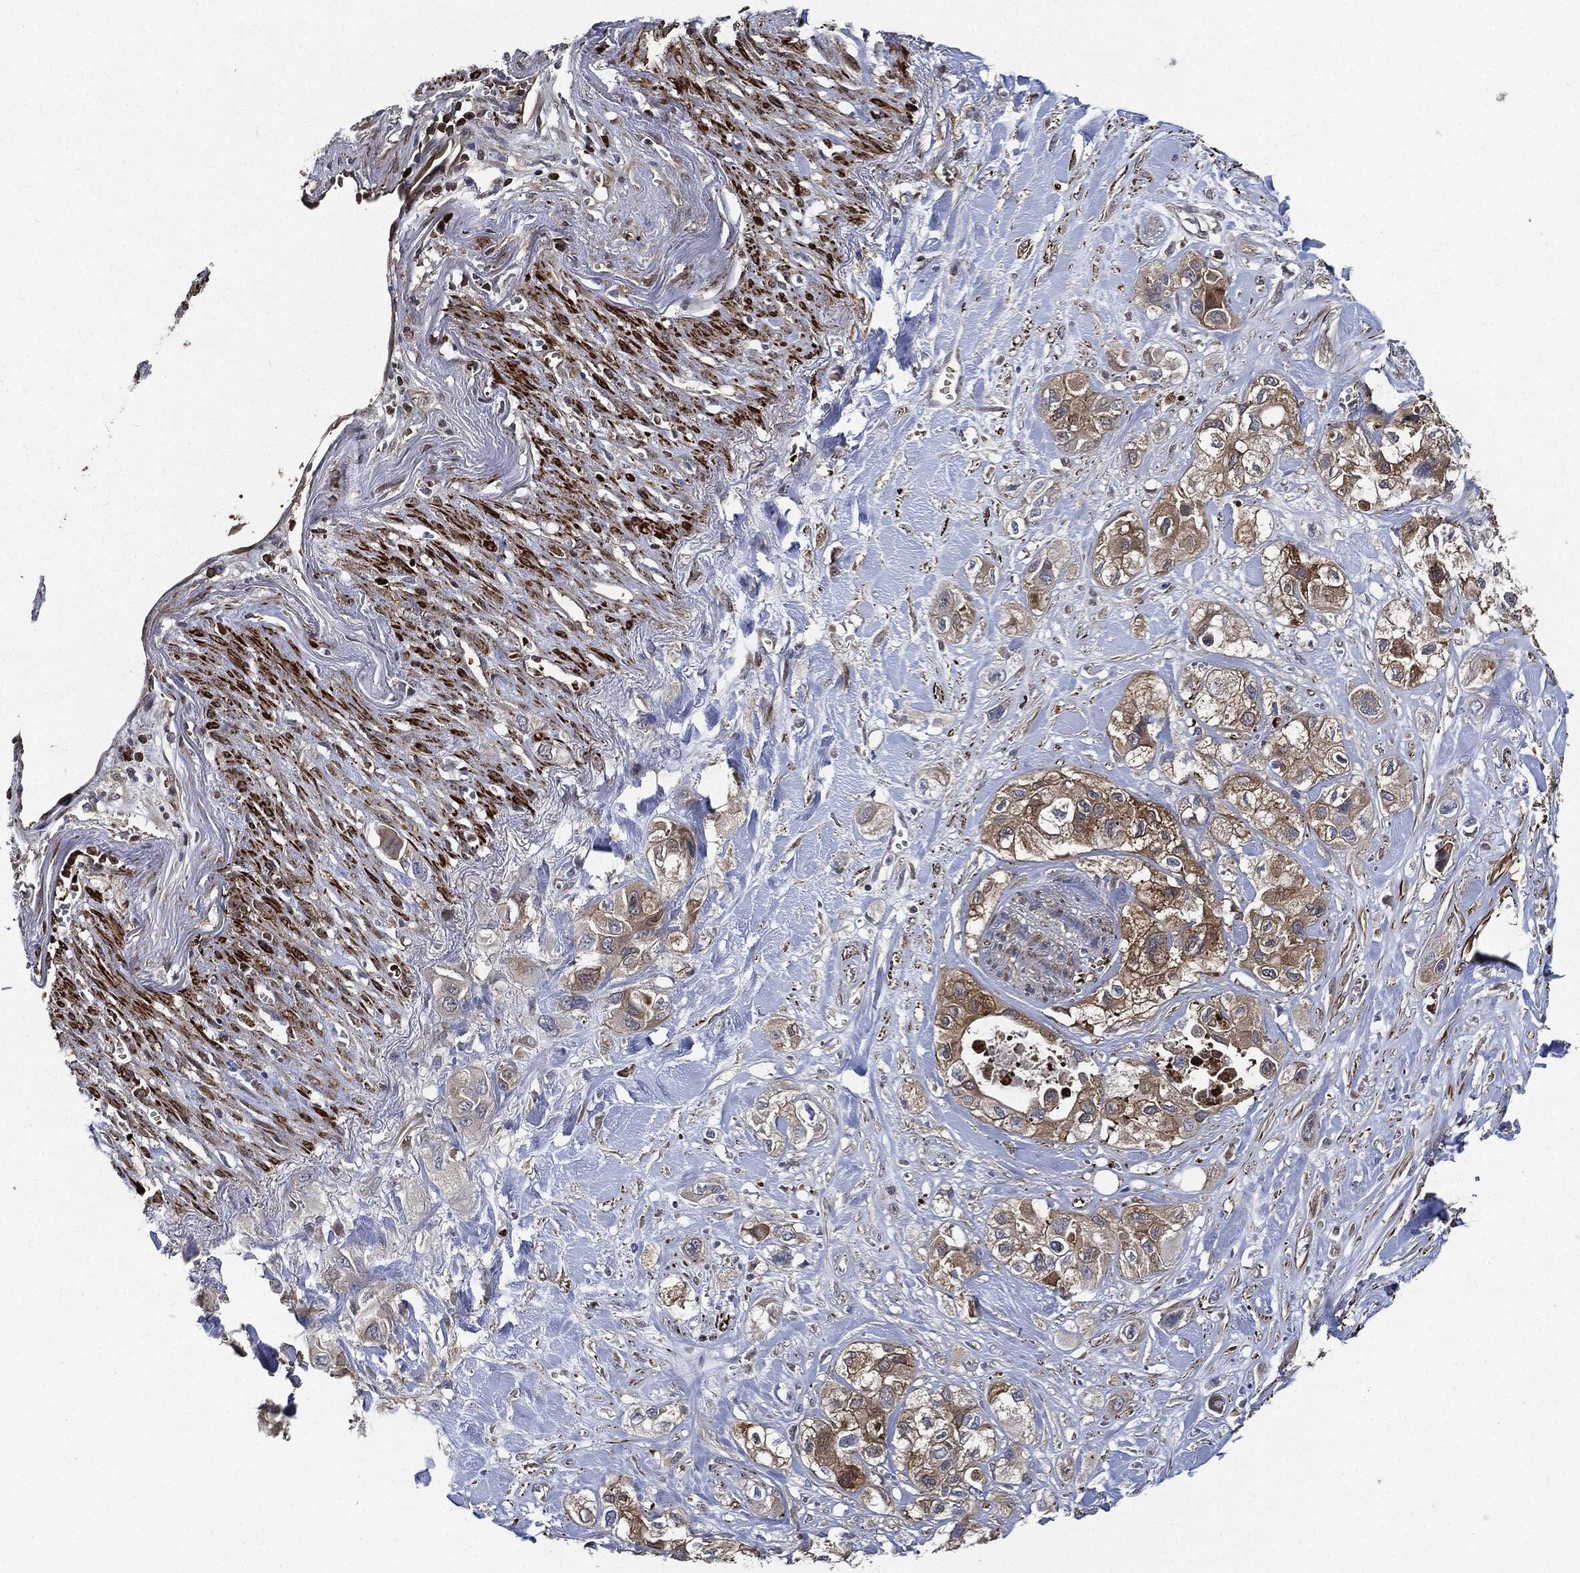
{"staining": {"intensity": "moderate", "quantity": "25%-75%", "location": "cytoplasmic/membranous"}, "tissue": "pancreatic cancer", "cell_type": "Tumor cells", "image_type": "cancer", "snomed": [{"axis": "morphology", "description": "Adenocarcinoma, NOS"}, {"axis": "topography", "description": "Pancreas"}], "caption": "Moderate cytoplasmic/membranous staining for a protein is seen in about 25%-75% of tumor cells of pancreatic adenocarcinoma using immunohistochemistry (IHC).", "gene": "PRDX2", "patient": {"sex": "male", "age": 72}}